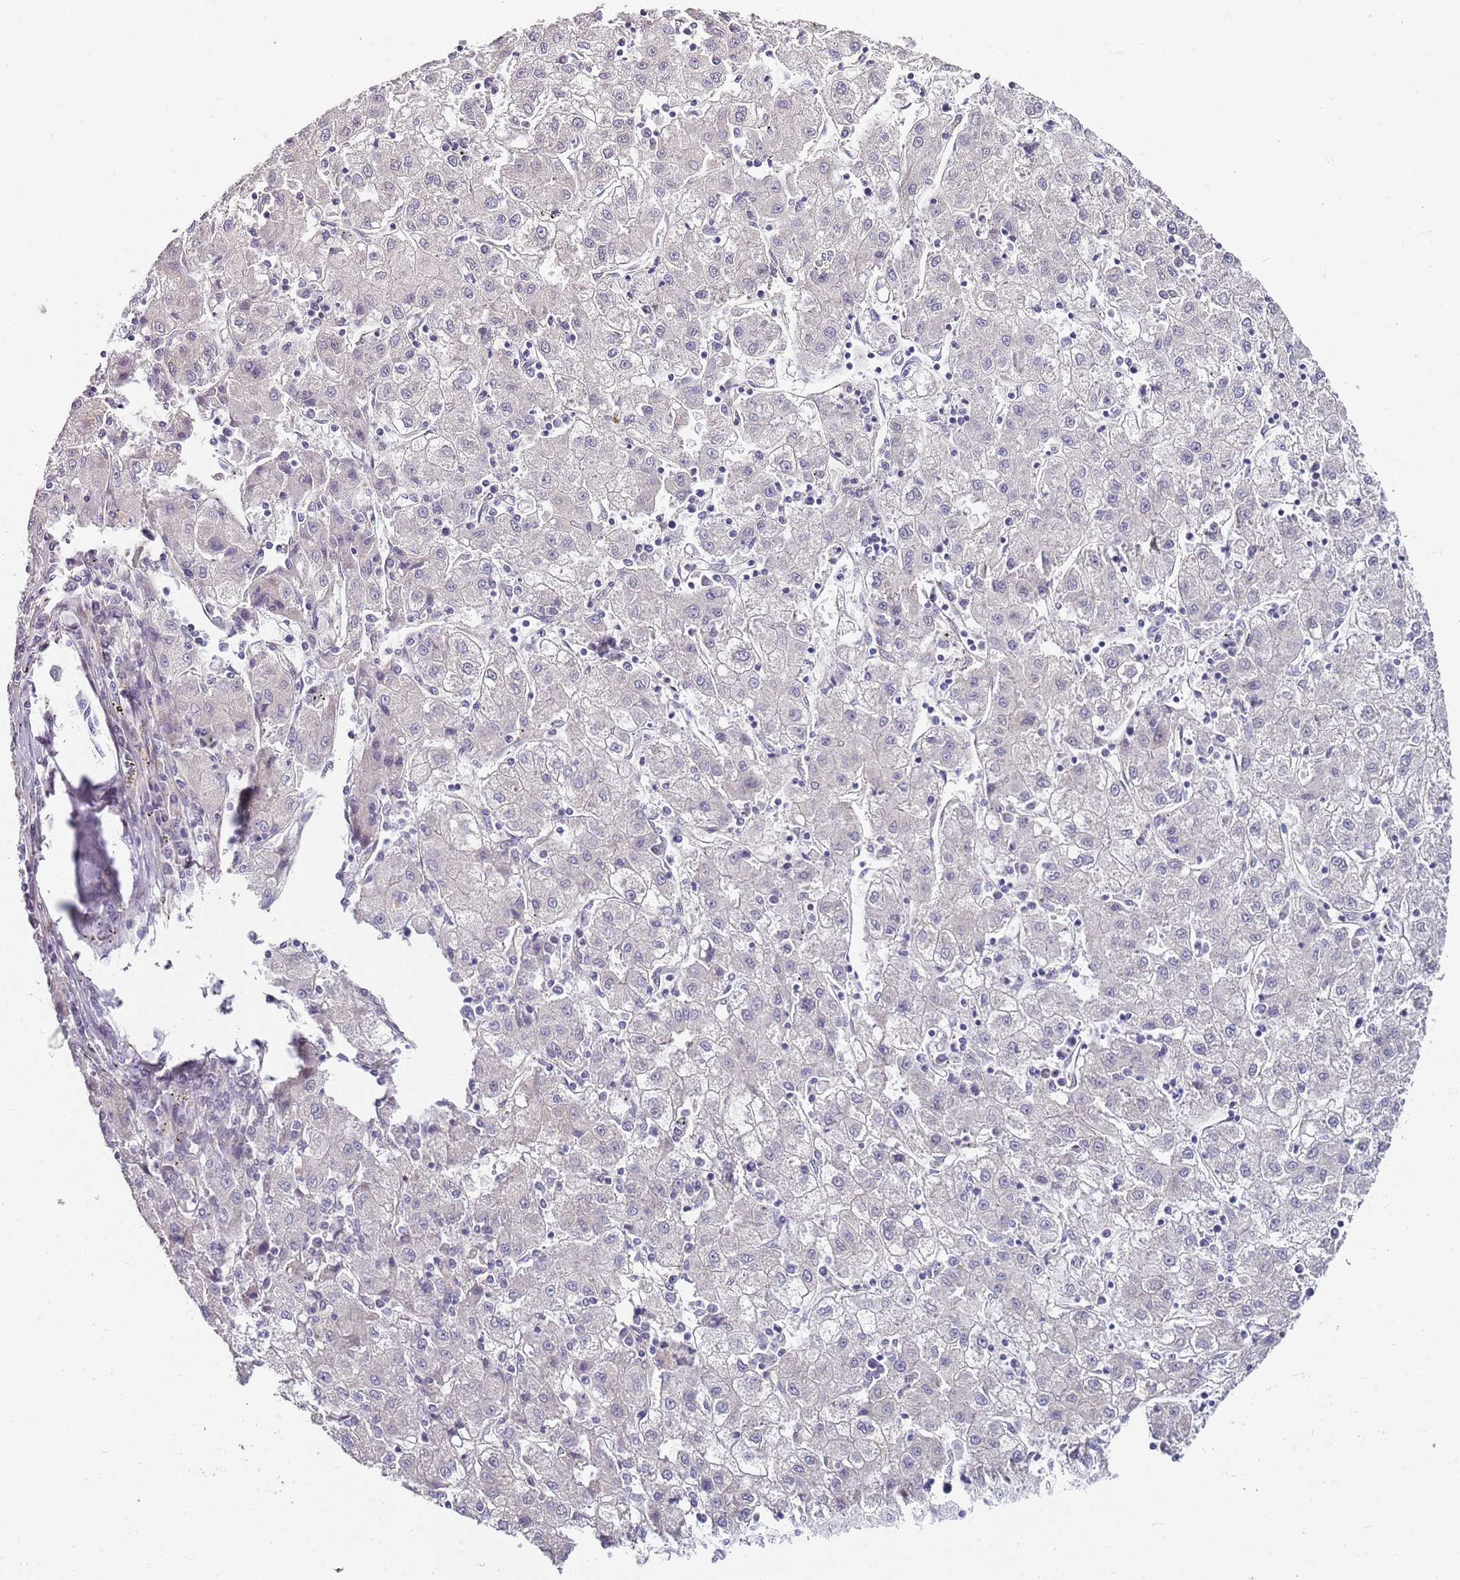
{"staining": {"intensity": "negative", "quantity": "none", "location": "none"}, "tissue": "liver cancer", "cell_type": "Tumor cells", "image_type": "cancer", "snomed": [{"axis": "morphology", "description": "Carcinoma, Hepatocellular, NOS"}, {"axis": "topography", "description": "Liver"}], "caption": "The image demonstrates no significant positivity in tumor cells of liver hepatocellular carcinoma.", "gene": "TBC1D9", "patient": {"sex": "male", "age": 72}}